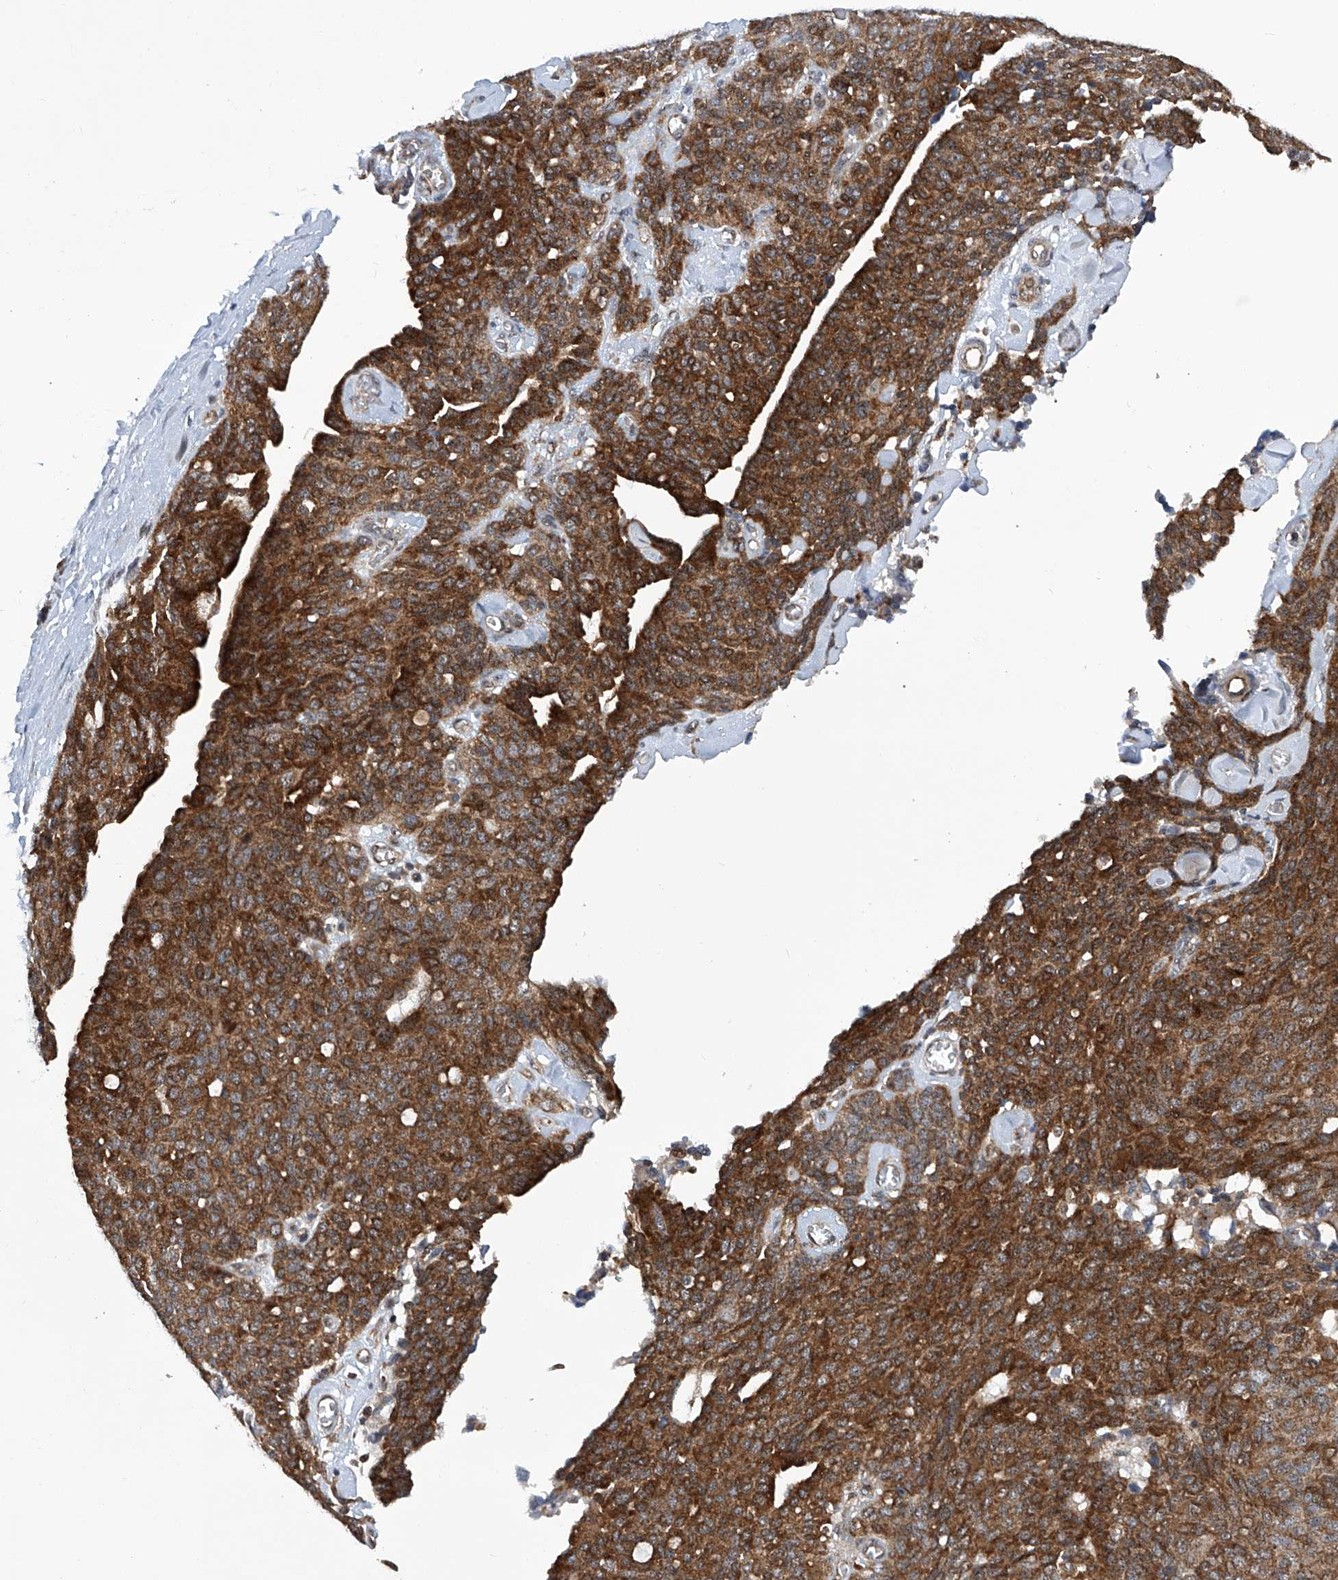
{"staining": {"intensity": "strong", "quantity": ">75%", "location": "cytoplasmic/membranous"}, "tissue": "ovarian cancer", "cell_type": "Tumor cells", "image_type": "cancer", "snomed": [{"axis": "morphology", "description": "Carcinoma, endometroid"}, {"axis": "topography", "description": "Ovary"}], "caption": "Ovarian endometroid carcinoma stained for a protein exhibits strong cytoplasmic/membranous positivity in tumor cells. (IHC, brightfield microscopy, high magnification).", "gene": "CISH", "patient": {"sex": "female", "age": 60}}